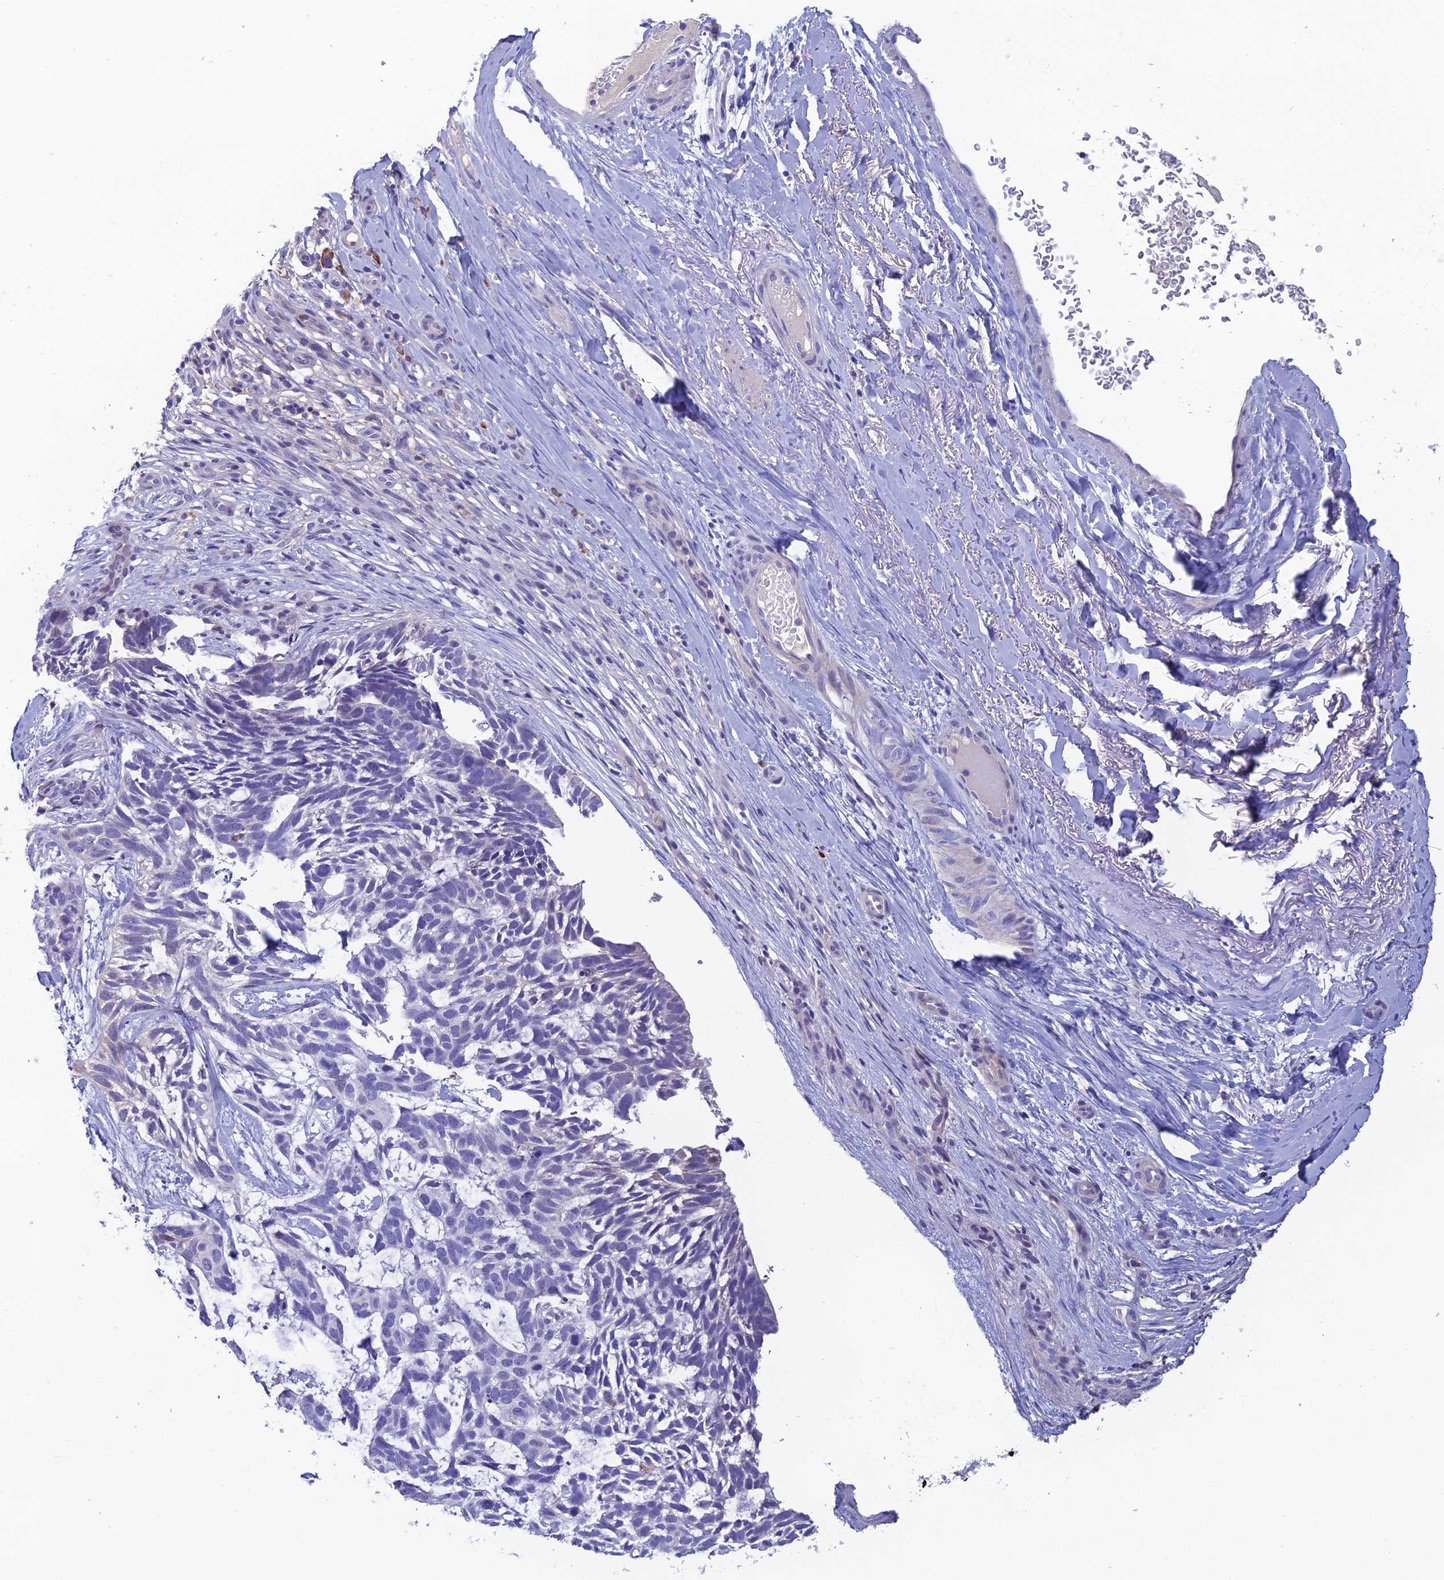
{"staining": {"intensity": "negative", "quantity": "none", "location": "none"}, "tissue": "skin cancer", "cell_type": "Tumor cells", "image_type": "cancer", "snomed": [{"axis": "morphology", "description": "Basal cell carcinoma"}, {"axis": "topography", "description": "Skin"}], "caption": "There is no significant expression in tumor cells of skin cancer.", "gene": "CRB2", "patient": {"sex": "male", "age": 88}}